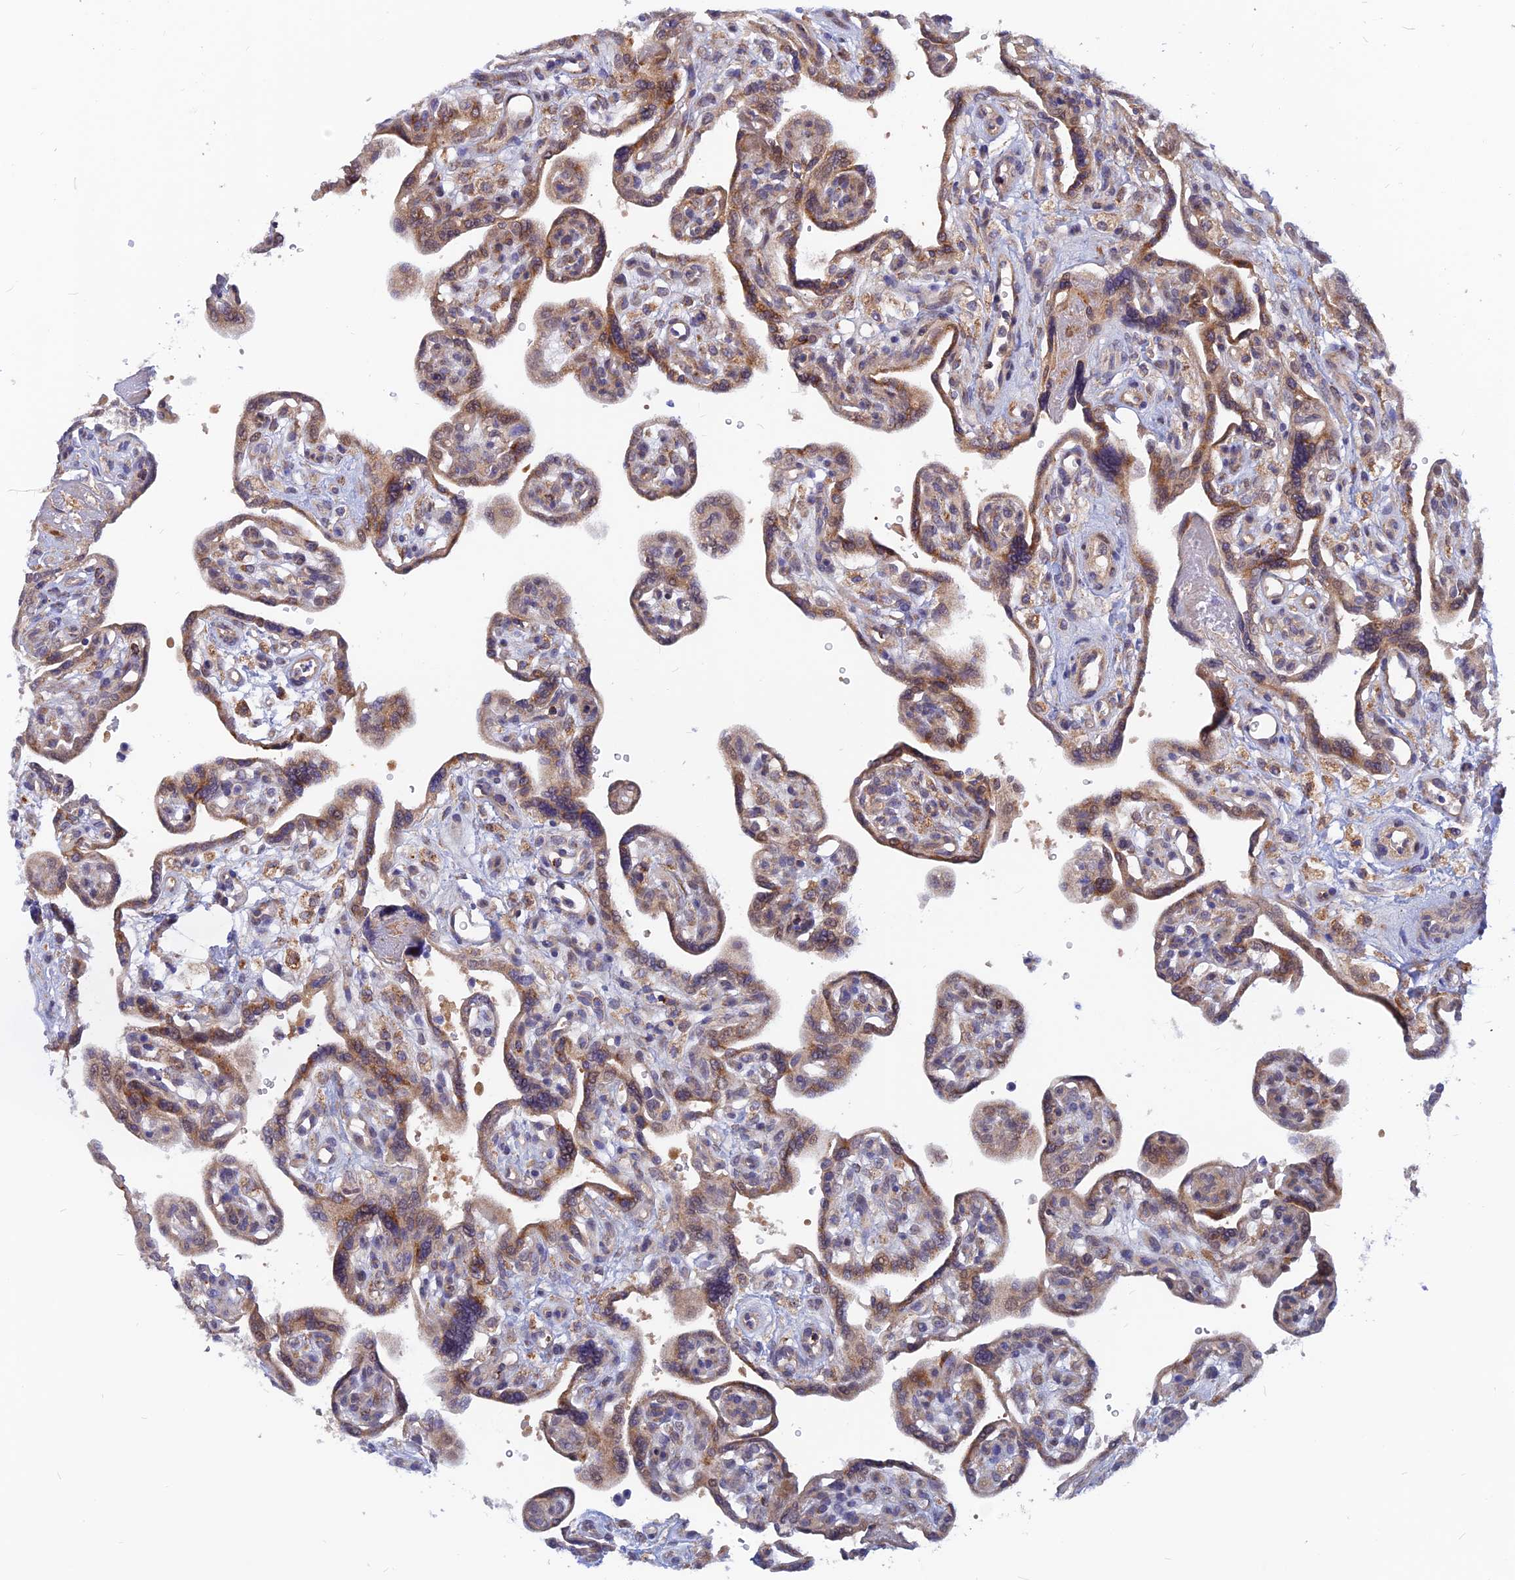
{"staining": {"intensity": "moderate", "quantity": ">75%", "location": "cytoplasmic/membranous,nuclear"}, "tissue": "placenta", "cell_type": "Trophoblastic cells", "image_type": "normal", "snomed": [{"axis": "morphology", "description": "Normal tissue, NOS"}, {"axis": "topography", "description": "Placenta"}], "caption": "Moderate cytoplasmic/membranous,nuclear protein staining is appreciated in approximately >75% of trophoblastic cells in placenta. (Stains: DAB (3,3'-diaminobenzidine) in brown, nuclei in blue, Microscopy: brightfield microscopy at high magnification).", "gene": "DNAJC16", "patient": {"sex": "female", "age": 39}}